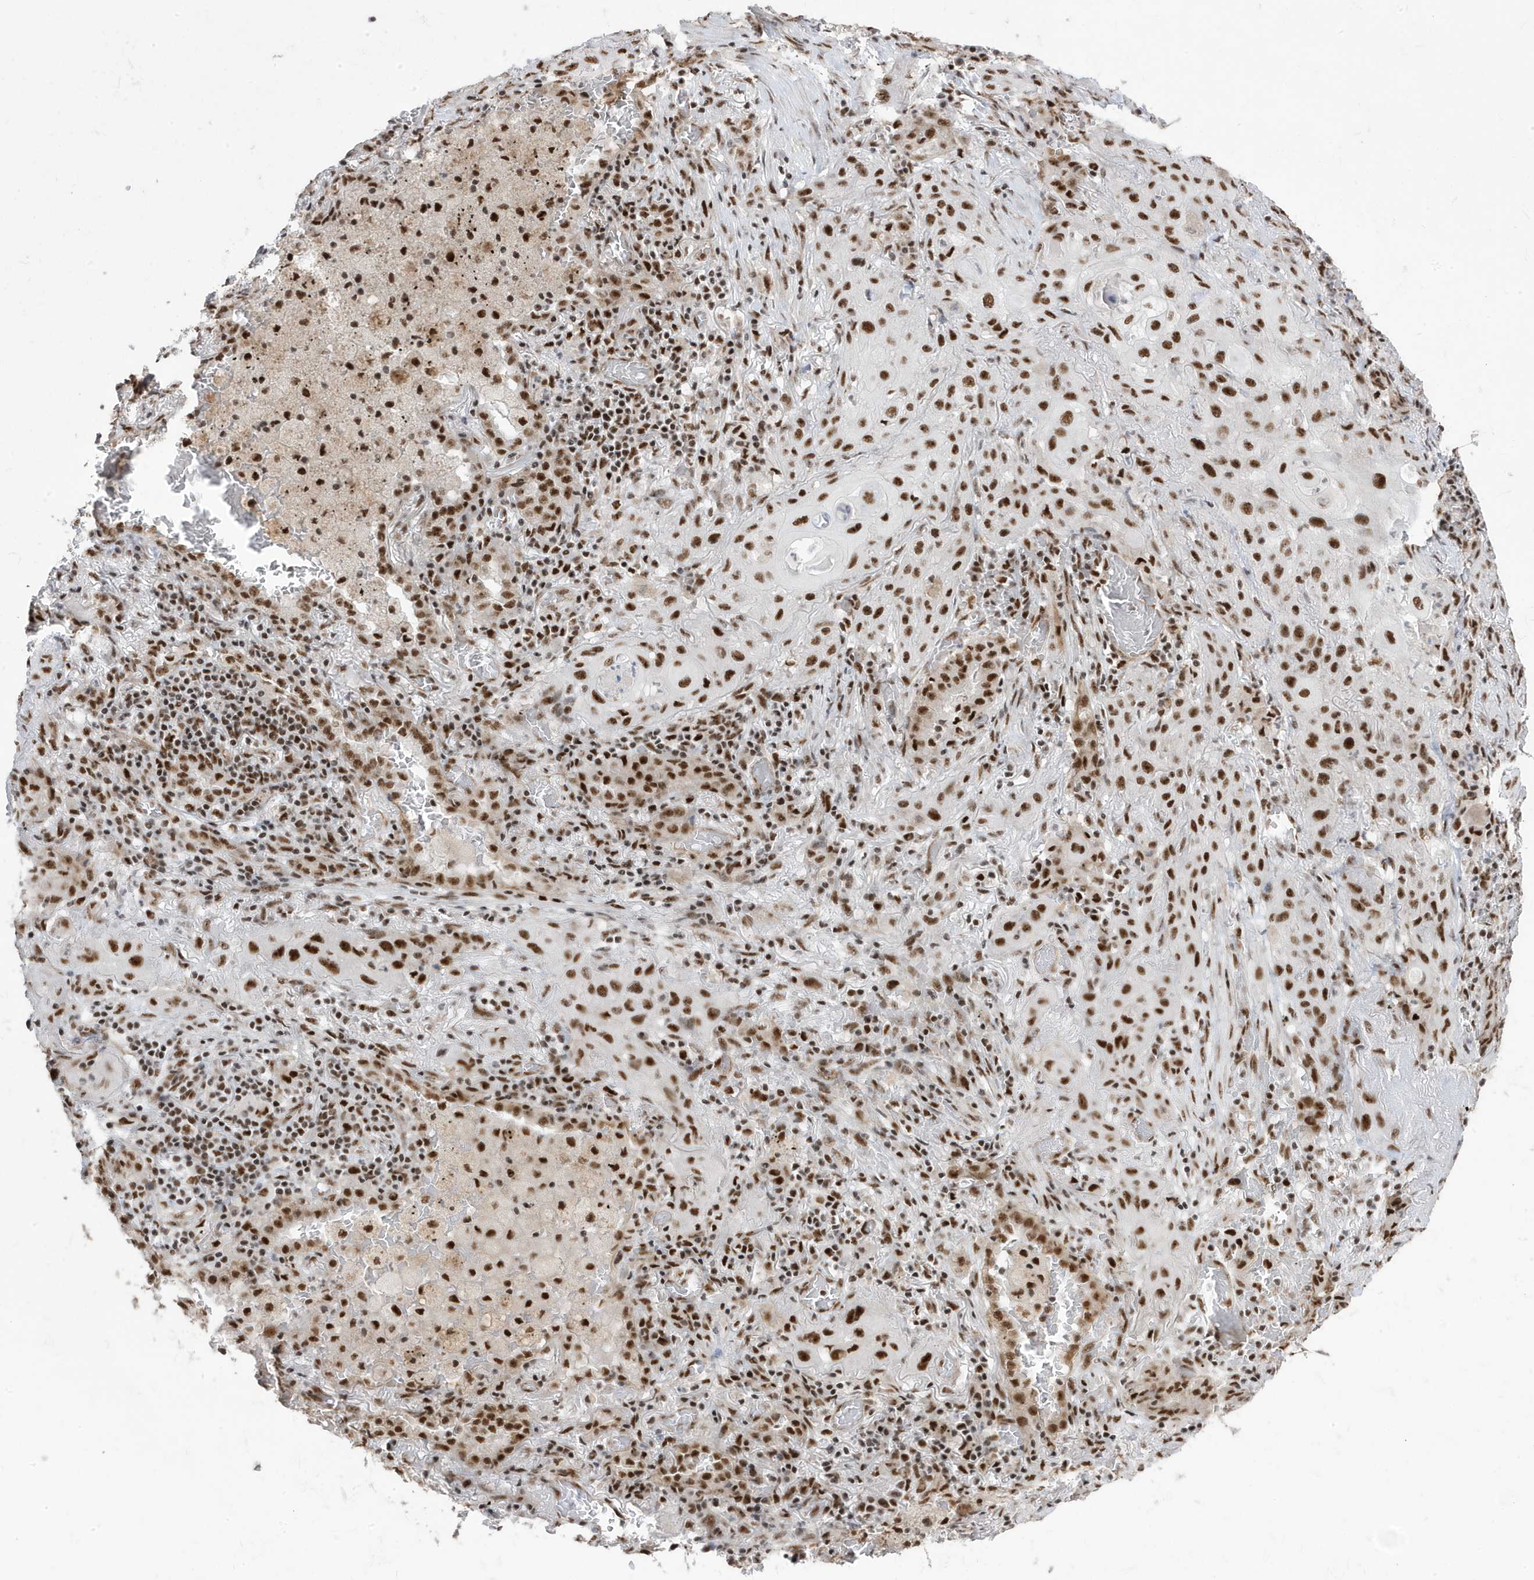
{"staining": {"intensity": "strong", "quantity": ">75%", "location": "nuclear"}, "tissue": "lung cancer", "cell_type": "Tumor cells", "image_type": "cancer", "snomed": [{"axis": "morphology", "description": "Squamous cell carcinoma, NOS"}, {"axis": "topography", "description": "Lung"}], "caption": "A histopathology image of human lung cancer stained for a protein reveals strong nuclear brown staining in tumor cells. (DAB IHC with brightfield microscopy, high magnification).", "gene": "MTREX", "patient": {"sex": "female", "age": 47}}